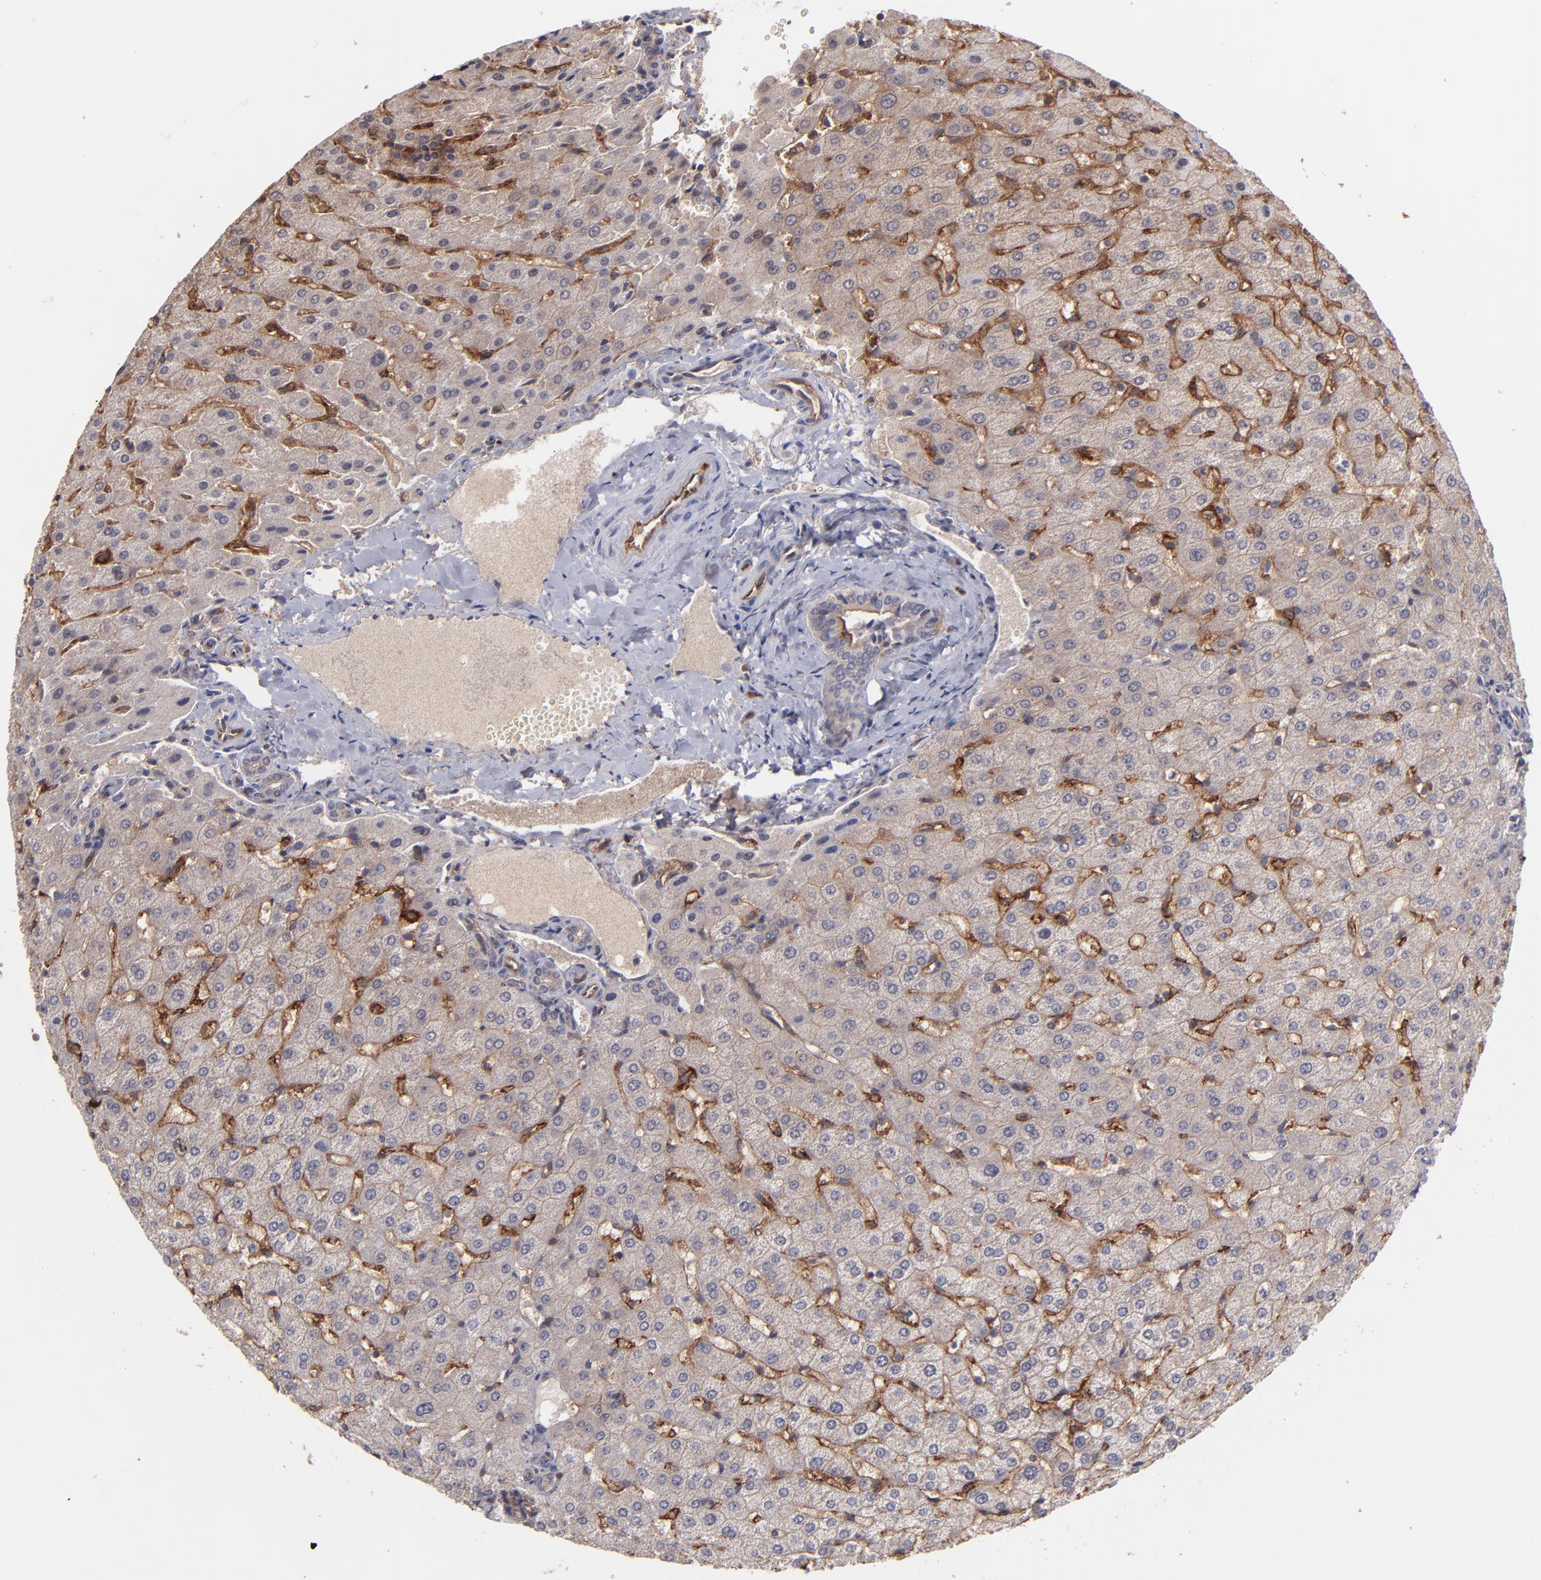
{"staining": {"intensity": "moderate", "quantity": ">75%", "location": "cytoplasmic/membranous"}, "tissue": "liver", "cell_type": "Cholangiocytes", "image_type": "normal", "snomed": [{"axis": "morphology", "description": "Normal tissue, NOS"}, {"axis": "morphology", "description": "Fibrosis, NOS"}, {"axis": "topography", "description": "Liver"}], "caption": "A micrograph of human liver stained for a protein shows moderate cytoplasmic/membranous brown staining in cholangiocytes. (IHC, brightfield microscopy, high magnification).", "gene": "ICAM1", "patient": {"sex": "female", "age": 29}}